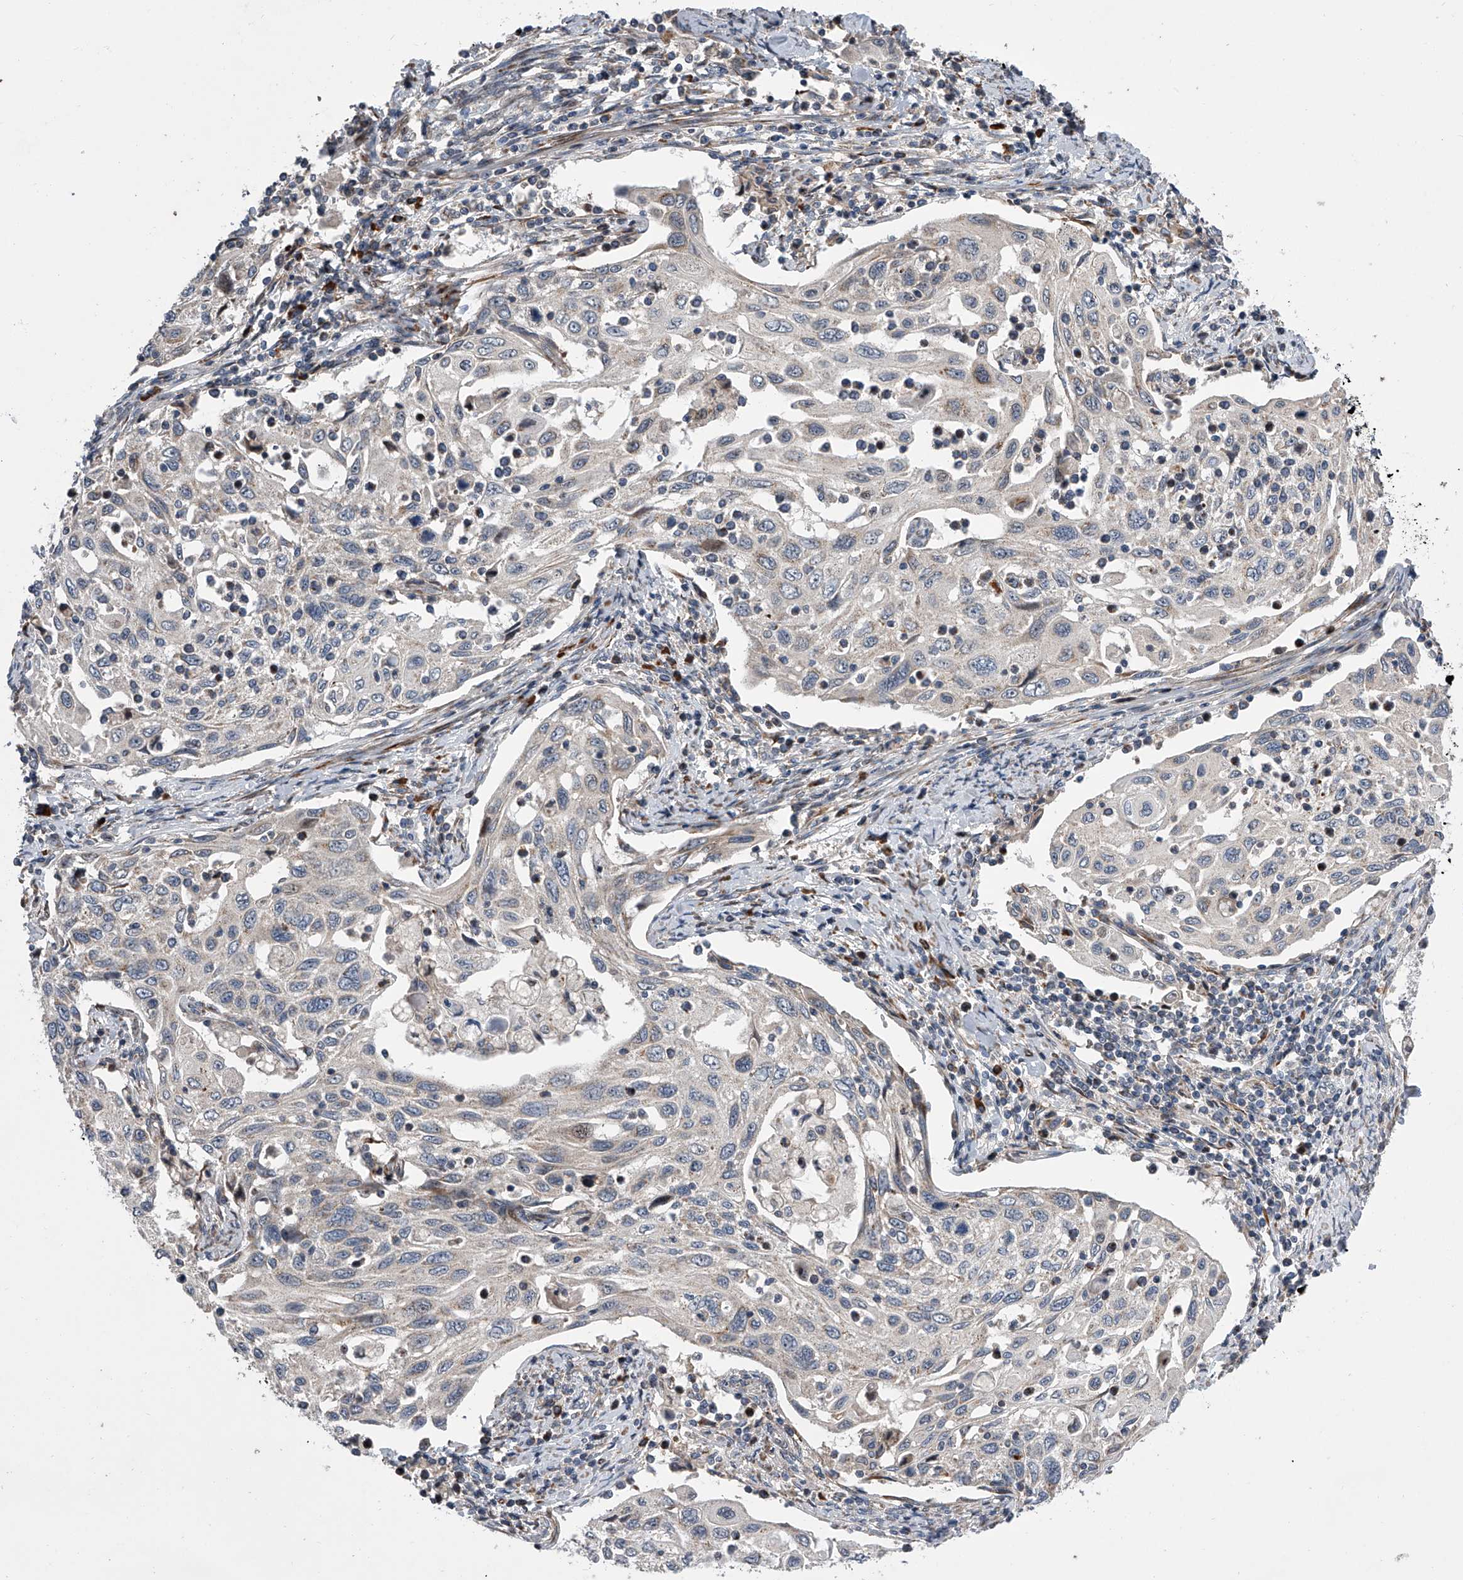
{"staining": {"intensity": "negative", "quantity": "none", "location": "none"}, "tissue": "cervical cancer", "cell_type": "Tumor cells", "image_type": "cancer", "snomed": [{"axis": "morphology", "description": "Squamous cell carcinoma, NOS"}, {"axis": "topography", "description": "Cervix"}], "caption": "Image shows no protein expression in tumor cells of squamous cell carcinoma (cervical) tissue. (Stains: DAB (3,3'-diaminobenzidine) IHC with hematoxylin counter stain, Microscopy: brightfield microscopy at high magnification).", "gene": "DLGAP2", "patient": {"sex": "female", "age": 70}}